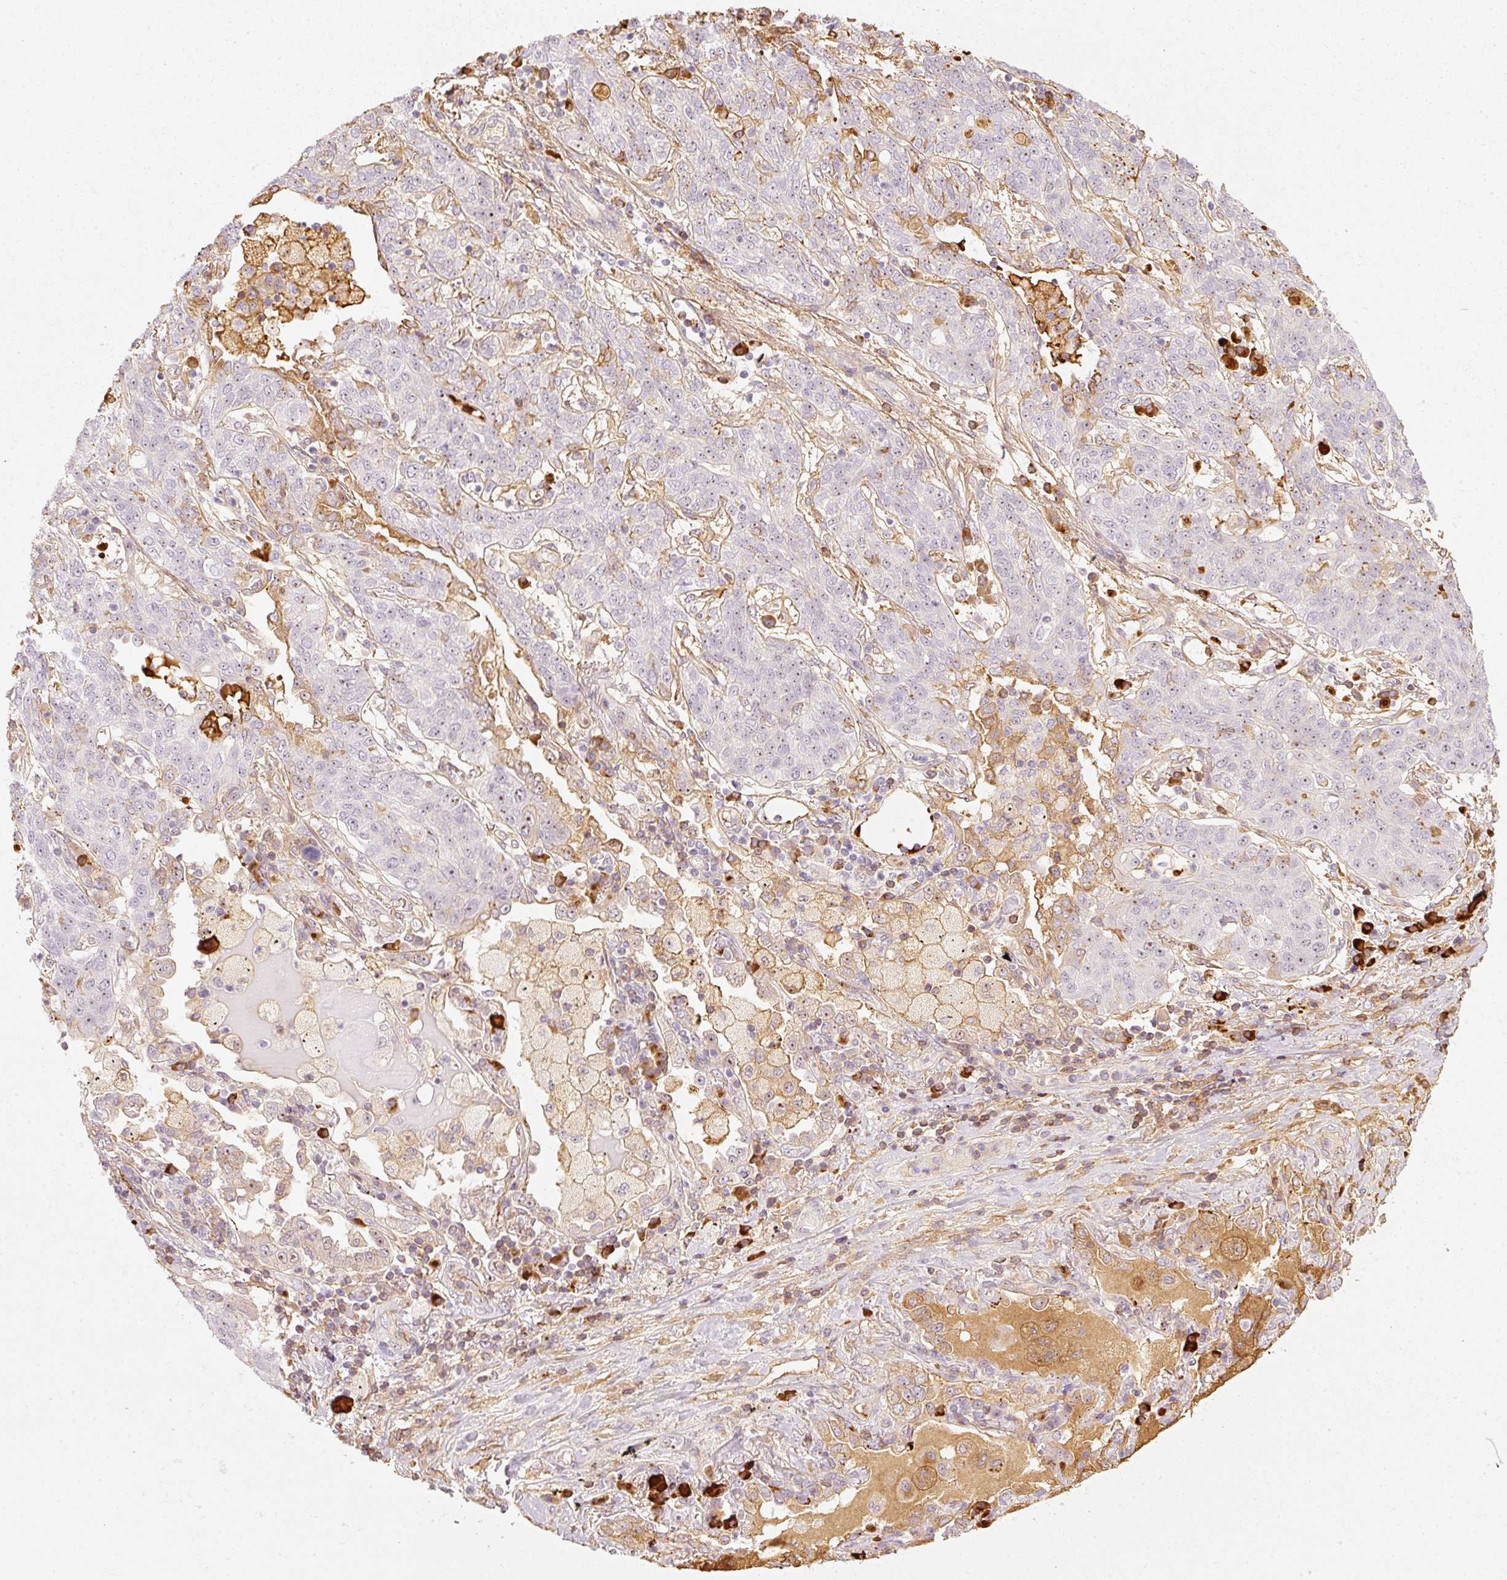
{"staining": {"intensity": "negative", "quantity": "none", "location": "none"}, "tissue": "lung cancer", "cell_type": "Tumor cells", "image_type": "cancer", "snomed": [{"axis": "morphology", "description": "Squamous cell carcinoma, NOS"}, {"axis": "topography", "description": "Lung"}], "caption": "There is no significant positivity in tumor cells of lung cancer (squamous cell carcinoma). The staining is performed using DAB (3,3'-diaminobenzidine) brown chromogen with nuclei counter-stained in using hematoxylin.", "gene": "VCAM1", "patient": {"sex": "female", "age": 70}}